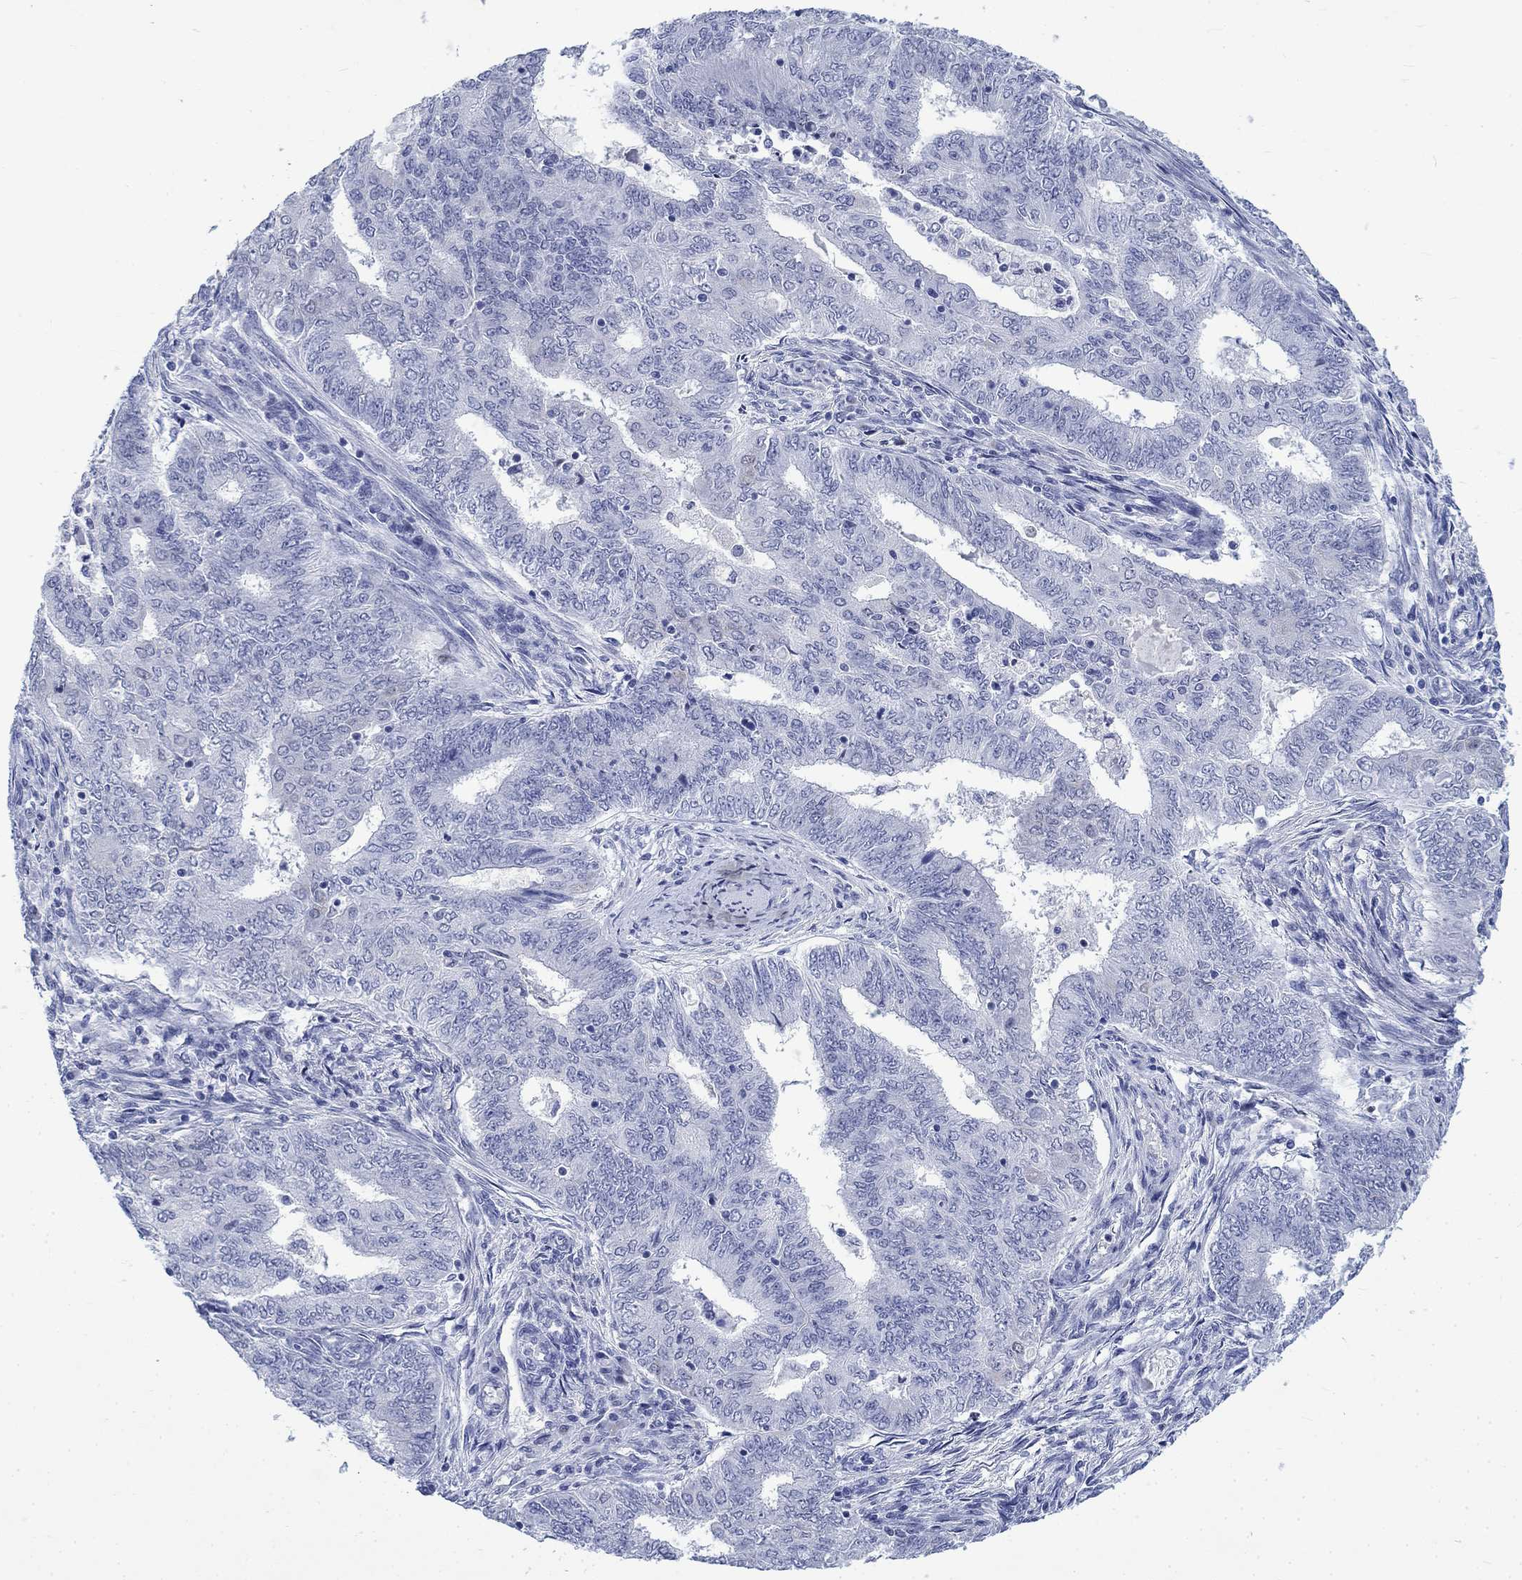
{"staining": {"intensity": "negative", "quantity": "none", "location": "none"}, "tissue": "endometrial cancer", "cell_type": "Tumor cells", "image_type": "cancer", "snomed": [{"axis": "morphology", "description": "Adenocarcinoma, NOS"}, {"axis": "topography", "description": "Endometrium"}], "caption": "This is an IHC photomicrograph of human endometrial cancer. There is no expression in tumor cells.", "gene": "KRT76", "patient": {"sex": "female", "age": 62}}